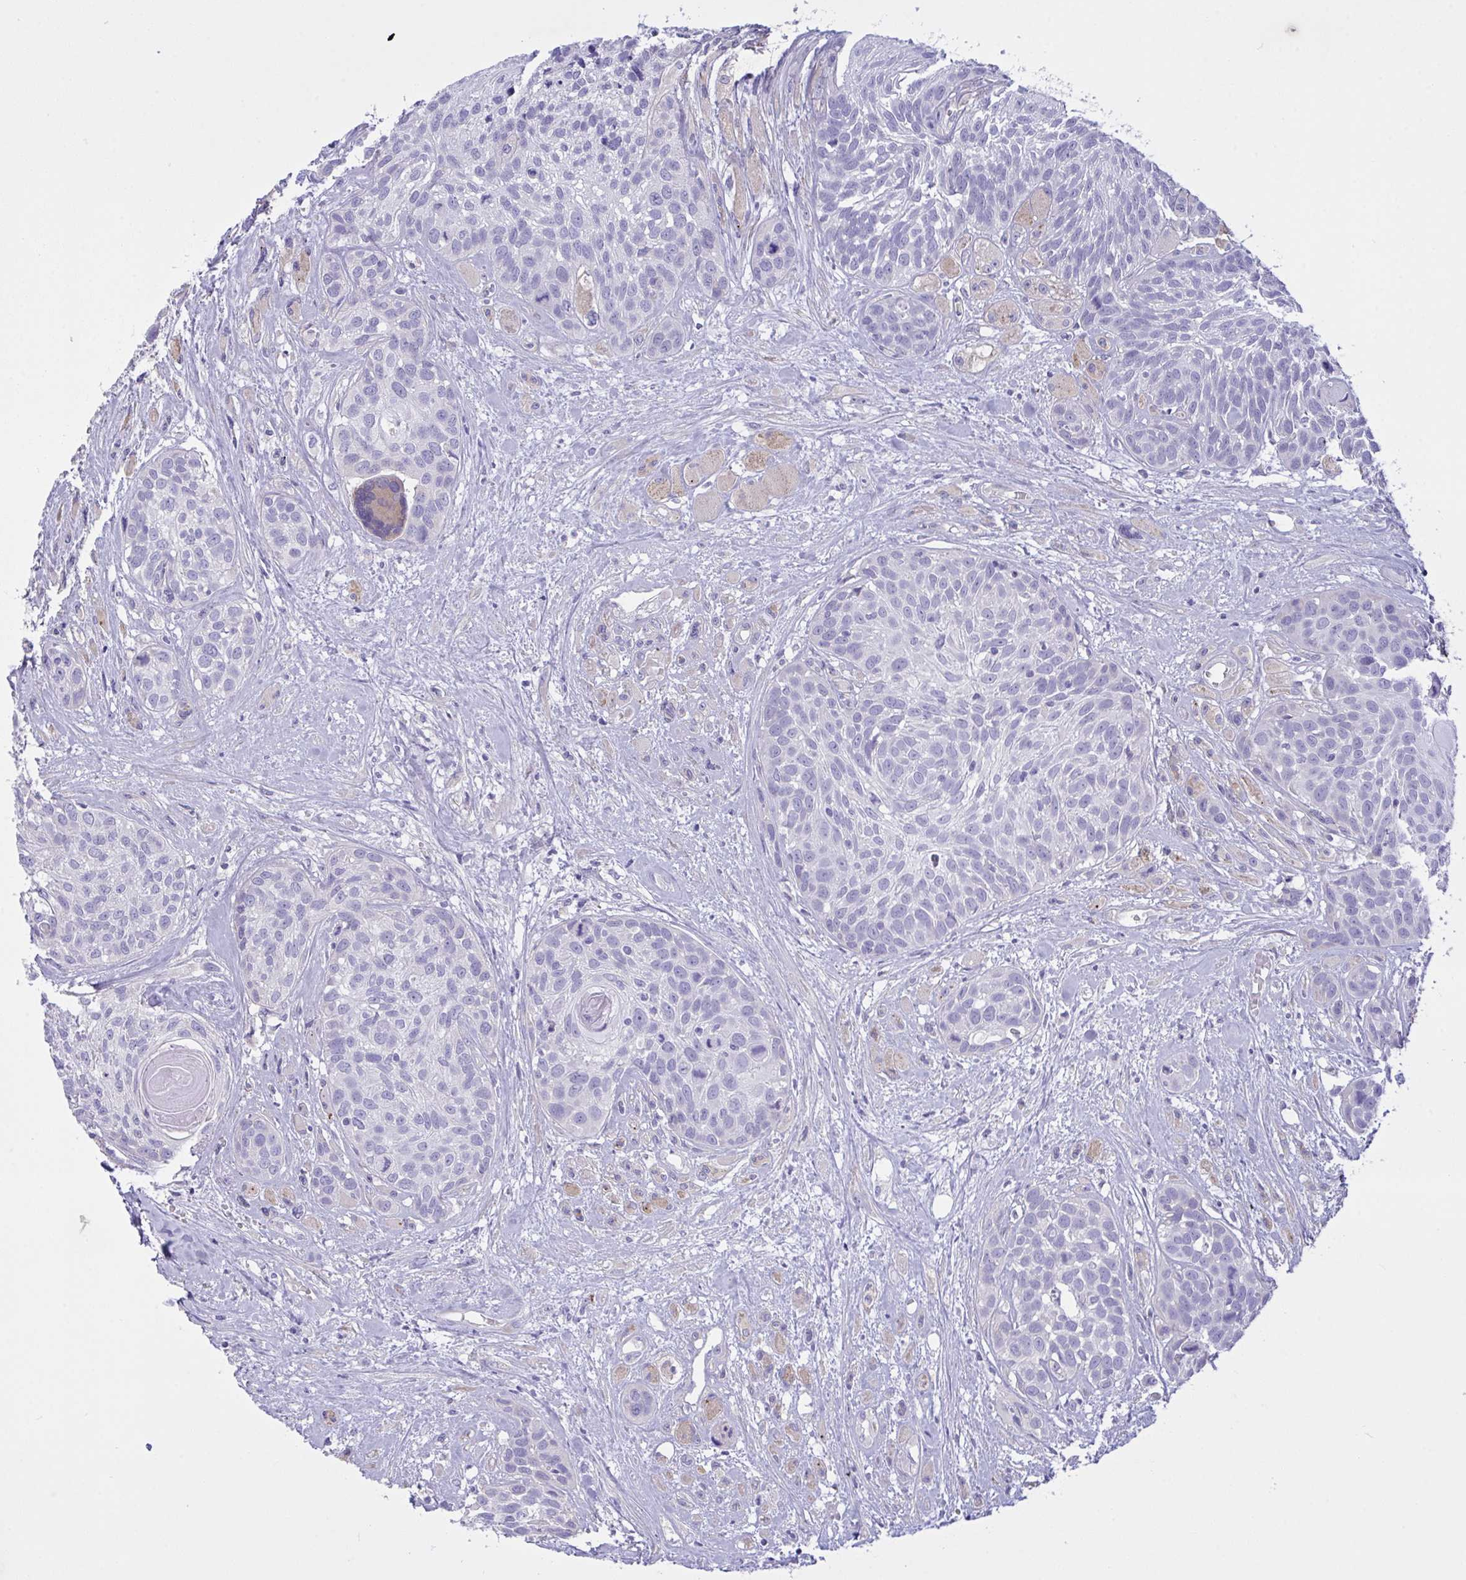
{"staining": {"intensity": "negative", "quantity": "none", "location": "none"}, "tissue": "head and neck cancer", "cell_type": "Tumor cells", "image_type": "cancer", "snomed": [{"axis": "morphology", "description": "Squamous cell carcinoma, NOS"}, {"axis": "topography", "description": "Head-Neck"}], "caption": "High power microscopy image of an immunohistochemistry (IHC) micrograph of head and neck cancer, revealing no significant positivity in tumor cells.", "gene": "FAM86B1", "patient": {"sex": "female", "age": 50}}